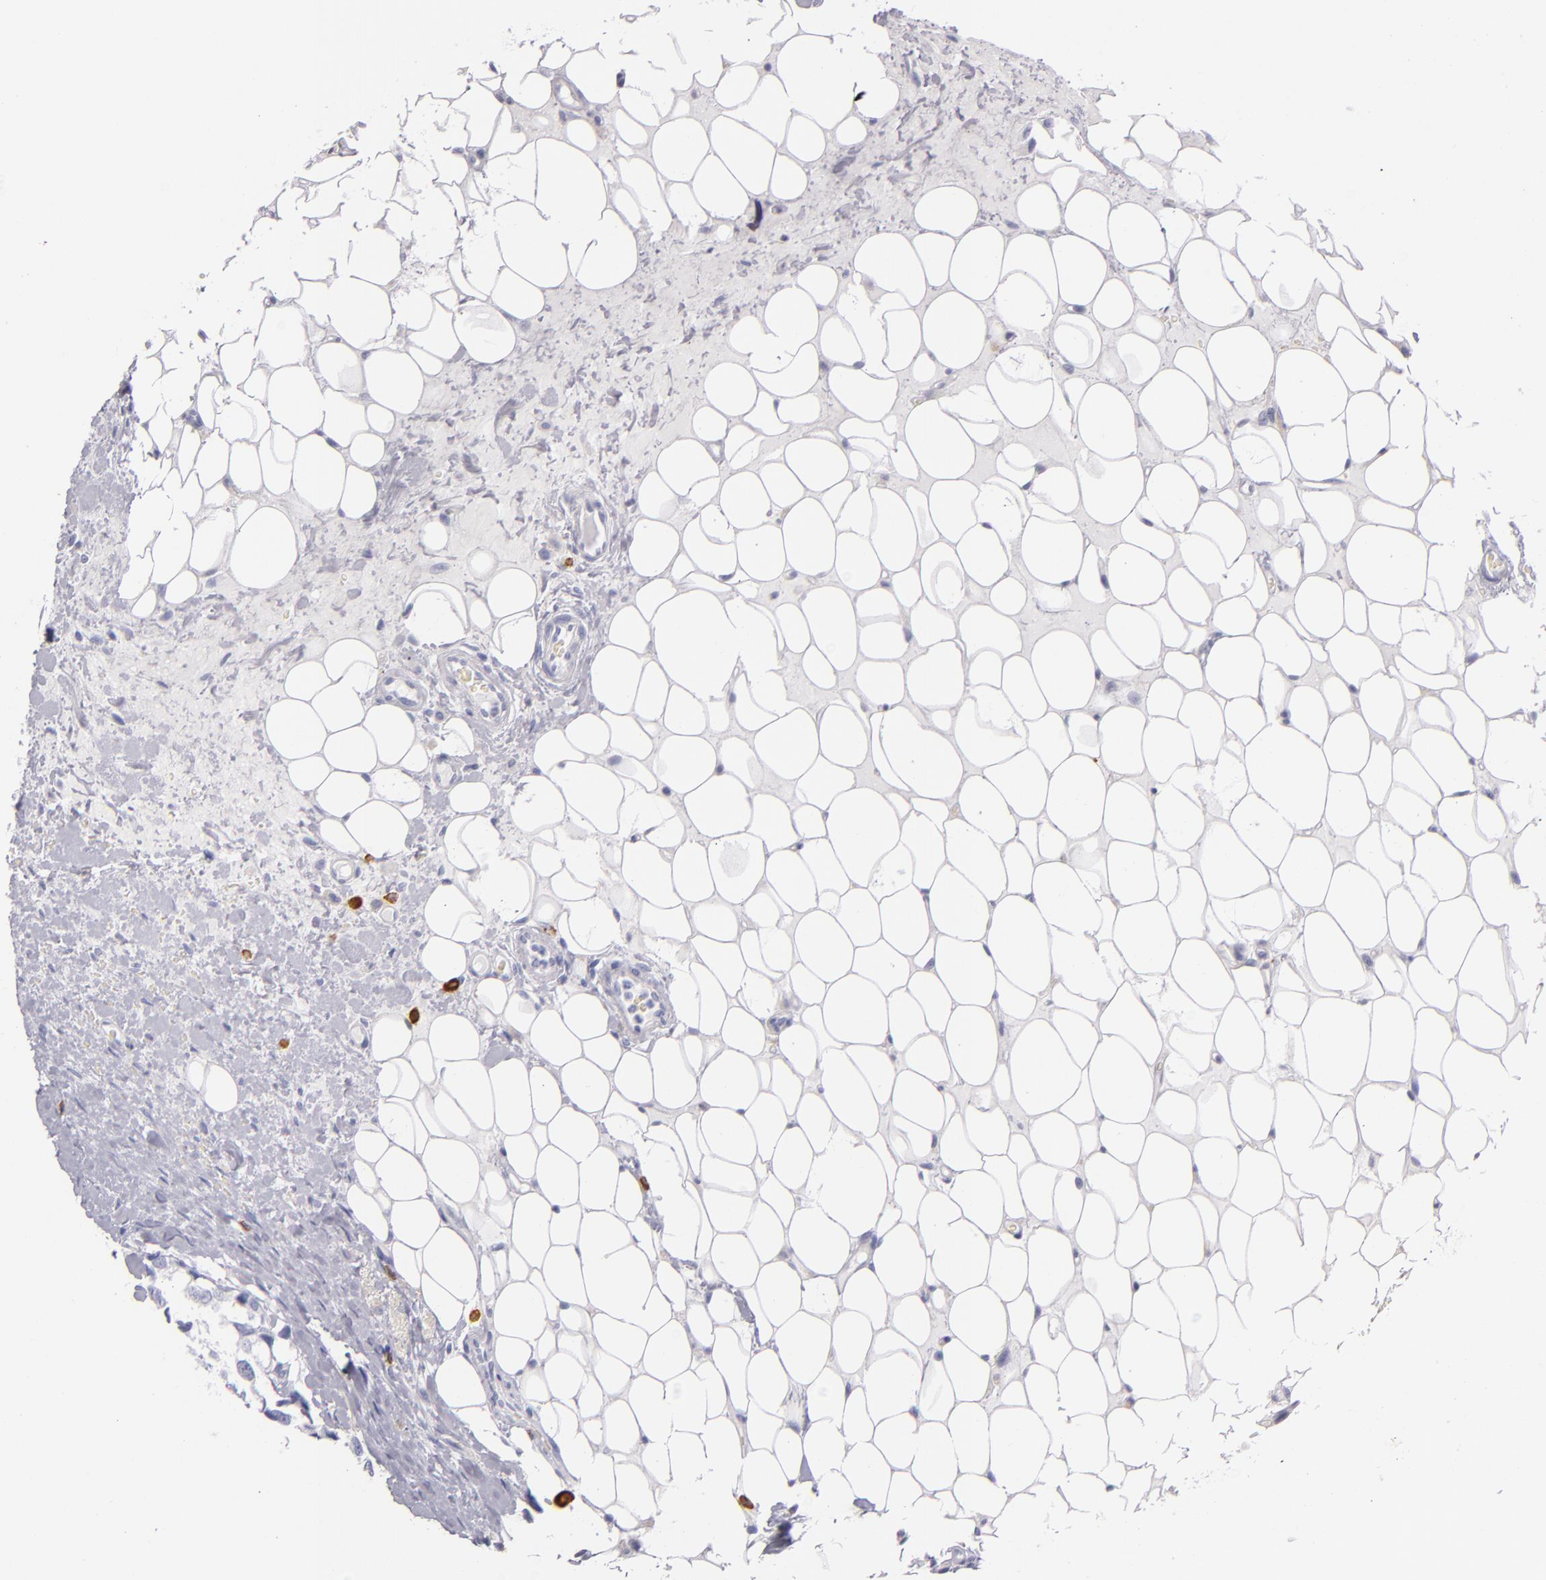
{"staining": {"intensity": "negative", "quantity": "none", "location": "none"}, "tissue": "breast cancer", "cell_type": "Tumor cells", "image_type": "cancer", "snomed": [{"axis": "morphology", "description": "Duct carcinoma"}, {"axis": "topography", "description": "Breast"}], "caption": "Immunohistochemical staining of human breast cancer (infiltrating ductal carcinoma) displays no significant staining in tumor cells. The staining is performed using DAB (3,3'-diaminobenzidine) brown chromogen with nuclei counter-stained in using hematoxylin.", "gene": "TPSD1", "patient": {"sex": "female", "age": 68}}